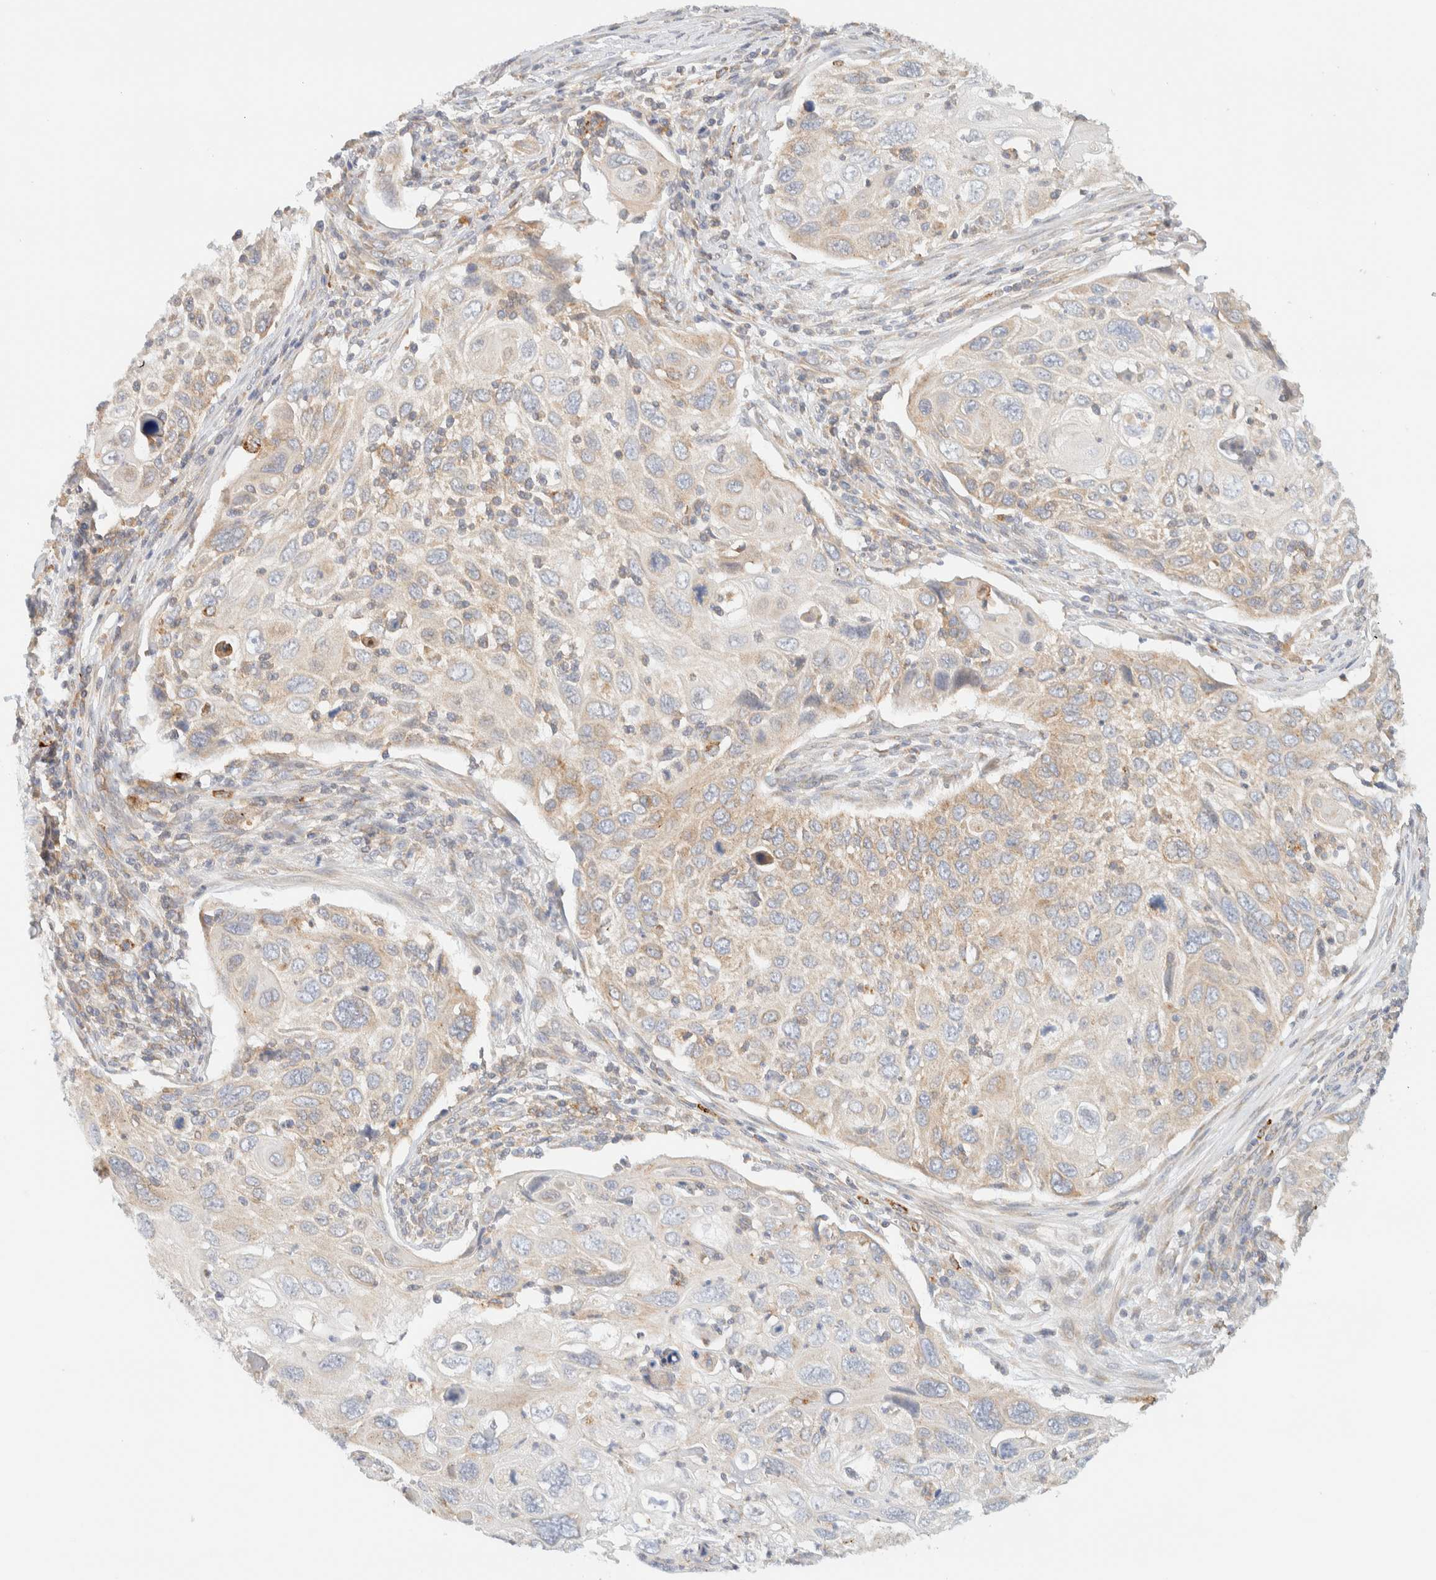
{"staining": {"intensity": "weak", "quantity": "25%-75%", "location": "cytoplasmic/membranous"}, "tissue": "cervical cancer", "cell_type": "Tumor cells", "image_type": "cancer", "snomed": [{"axis": "morphology", "description": "Squamous cell carcinoma, NOS"}, {"axis": "topography", "description": "Cervix"}], "caption": "Protein expression analysis of human squamous cell carcinoma (cervical) reveals weak cytoplasmic/membranous expression in about 25%-75% of tumor cells.", "gene": "NT5C", "patient": {"sex": "female", "age": 70}}